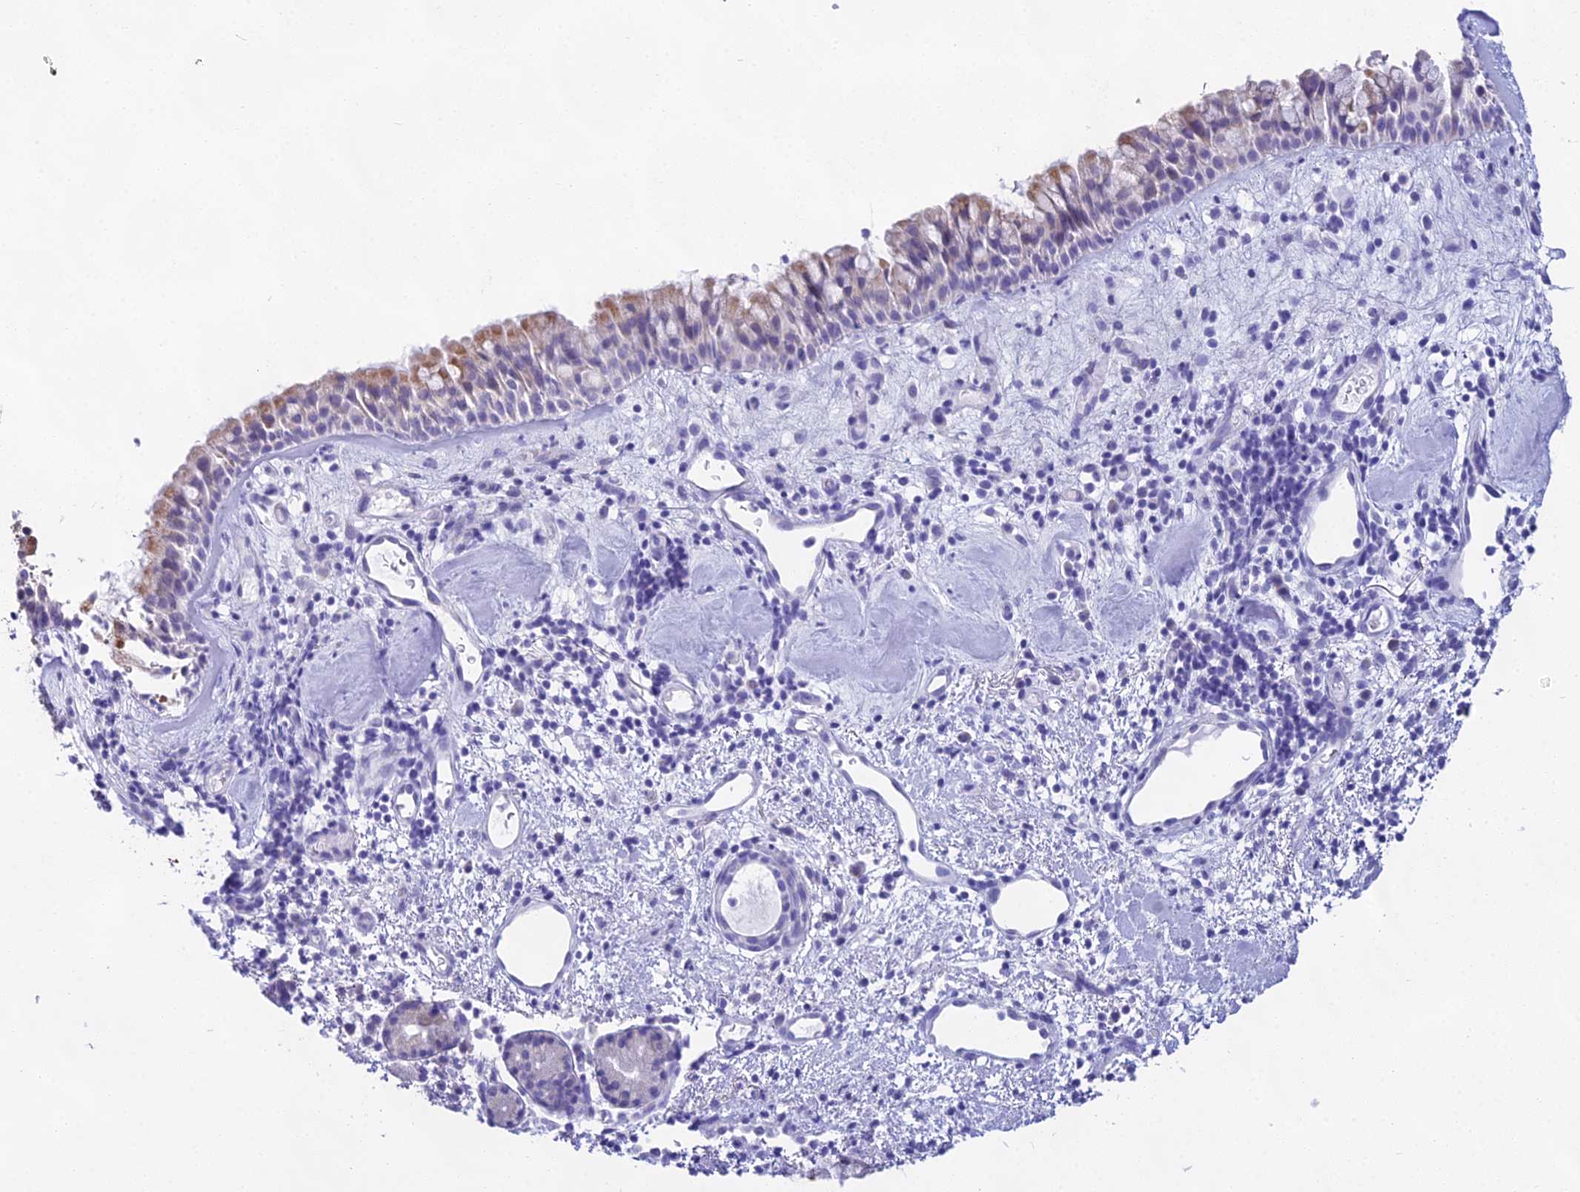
{"staining": {"intensity": "moderate", "quantity": "25%-75%", "location": "cytoplasmic/membranous"}, "tissue": "nasopharynx", "cell_type": "Respiratory epithelial cells", "image_type": "normal", "snomed": [{"axis": "morphology", "description": "Normal tissue, NOS"}, {"axis": "topography", "description": "Nasopharynx"}], "caption": "High-power microscopy captured an IHC image of unremarkable nasopharynx, revealing moderate cytoplasmic/membranous staining in approximately 25%-75% of respiratory epithelial cells. (Brightfield microscopy of DAB IHC at high magnification).", "gene": "CGB1", "patient": {"sex": "male", "age": 82}}